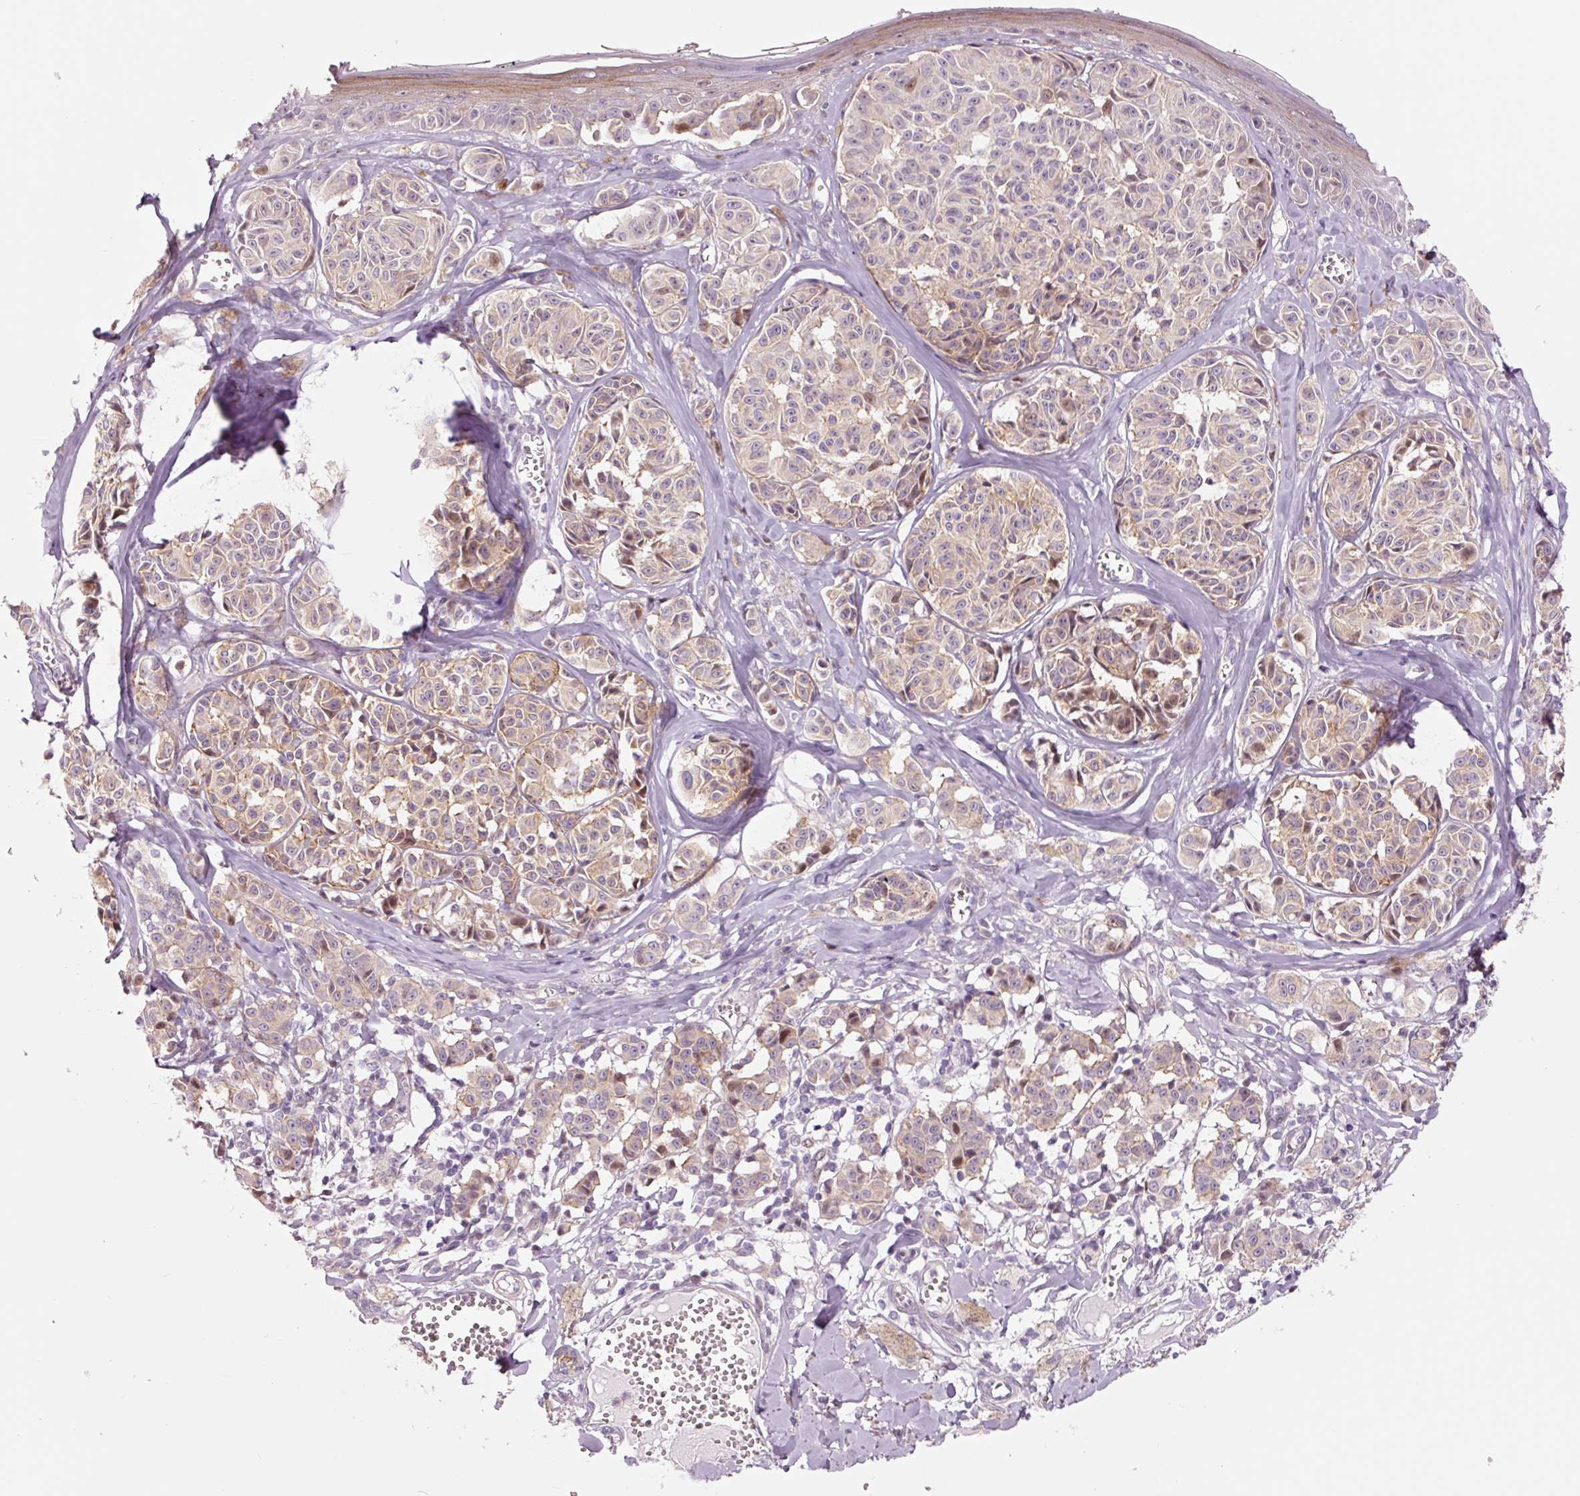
{"staining": {"intensity": "weak", "quantity": "<25%", "location": "cytoplasmic/membranous,nuclear"}, "tissue": "melanoma", "cell_type": "Tumor cells", "image_type": "cancer", "snomed": [{"axis": "morphology", "description": "Malignant melanoma, NOS"}, {"axis": "topography", "description": "Skin"}], "caption": "An immunohistochemistry photomicrograph of malignant melanoma is shown. There is no staining in tumor cells of malignant melanoma.", "gene": "DAPP1", "patient": {"sex": "female", "age": 43}}